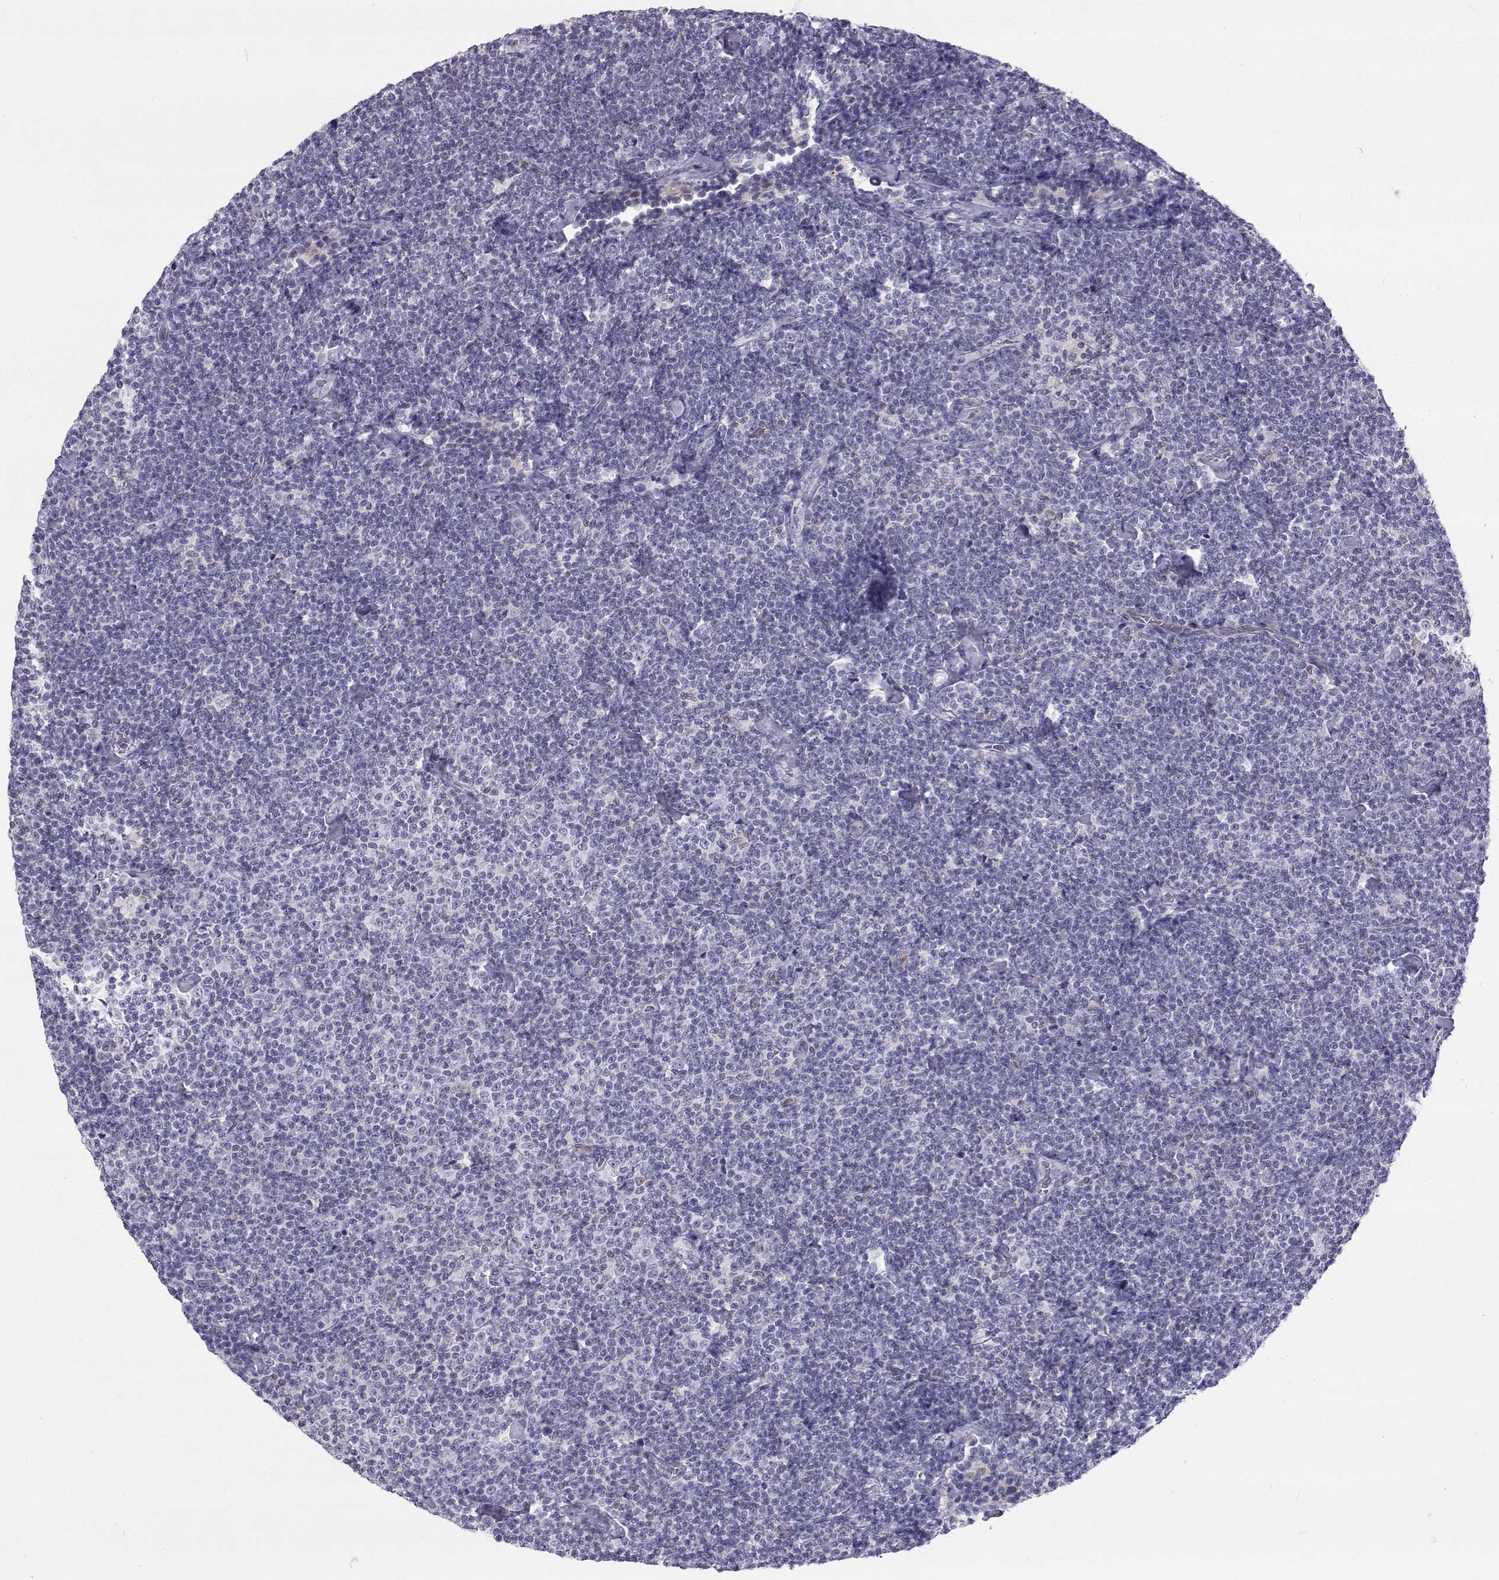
{"staining": {"intensity": "negative", "quantity": "none", "location": "none"}, "tissue": "lymphoma", "cell_type": "Tumor cells", "image_type": "cancer", "snomed": [{"axis": "morphology", "description": "Malignant lymphoma, non-Hodgkin's type, Low grade"}, {"axis": "topography", "description": "Lymph node"}], "caption": "This micrograph is of lymphoma stained with immunohistochemistry (IHC) to label a protein in brown with the nuclei are counter-stained blue. There is no expression in tumor cells. (DAB immunohistochemistry visualized using brightfield microscopy, high magnification).", "gene": "GALM", "patient": {"sex": "male", "age": 81}}